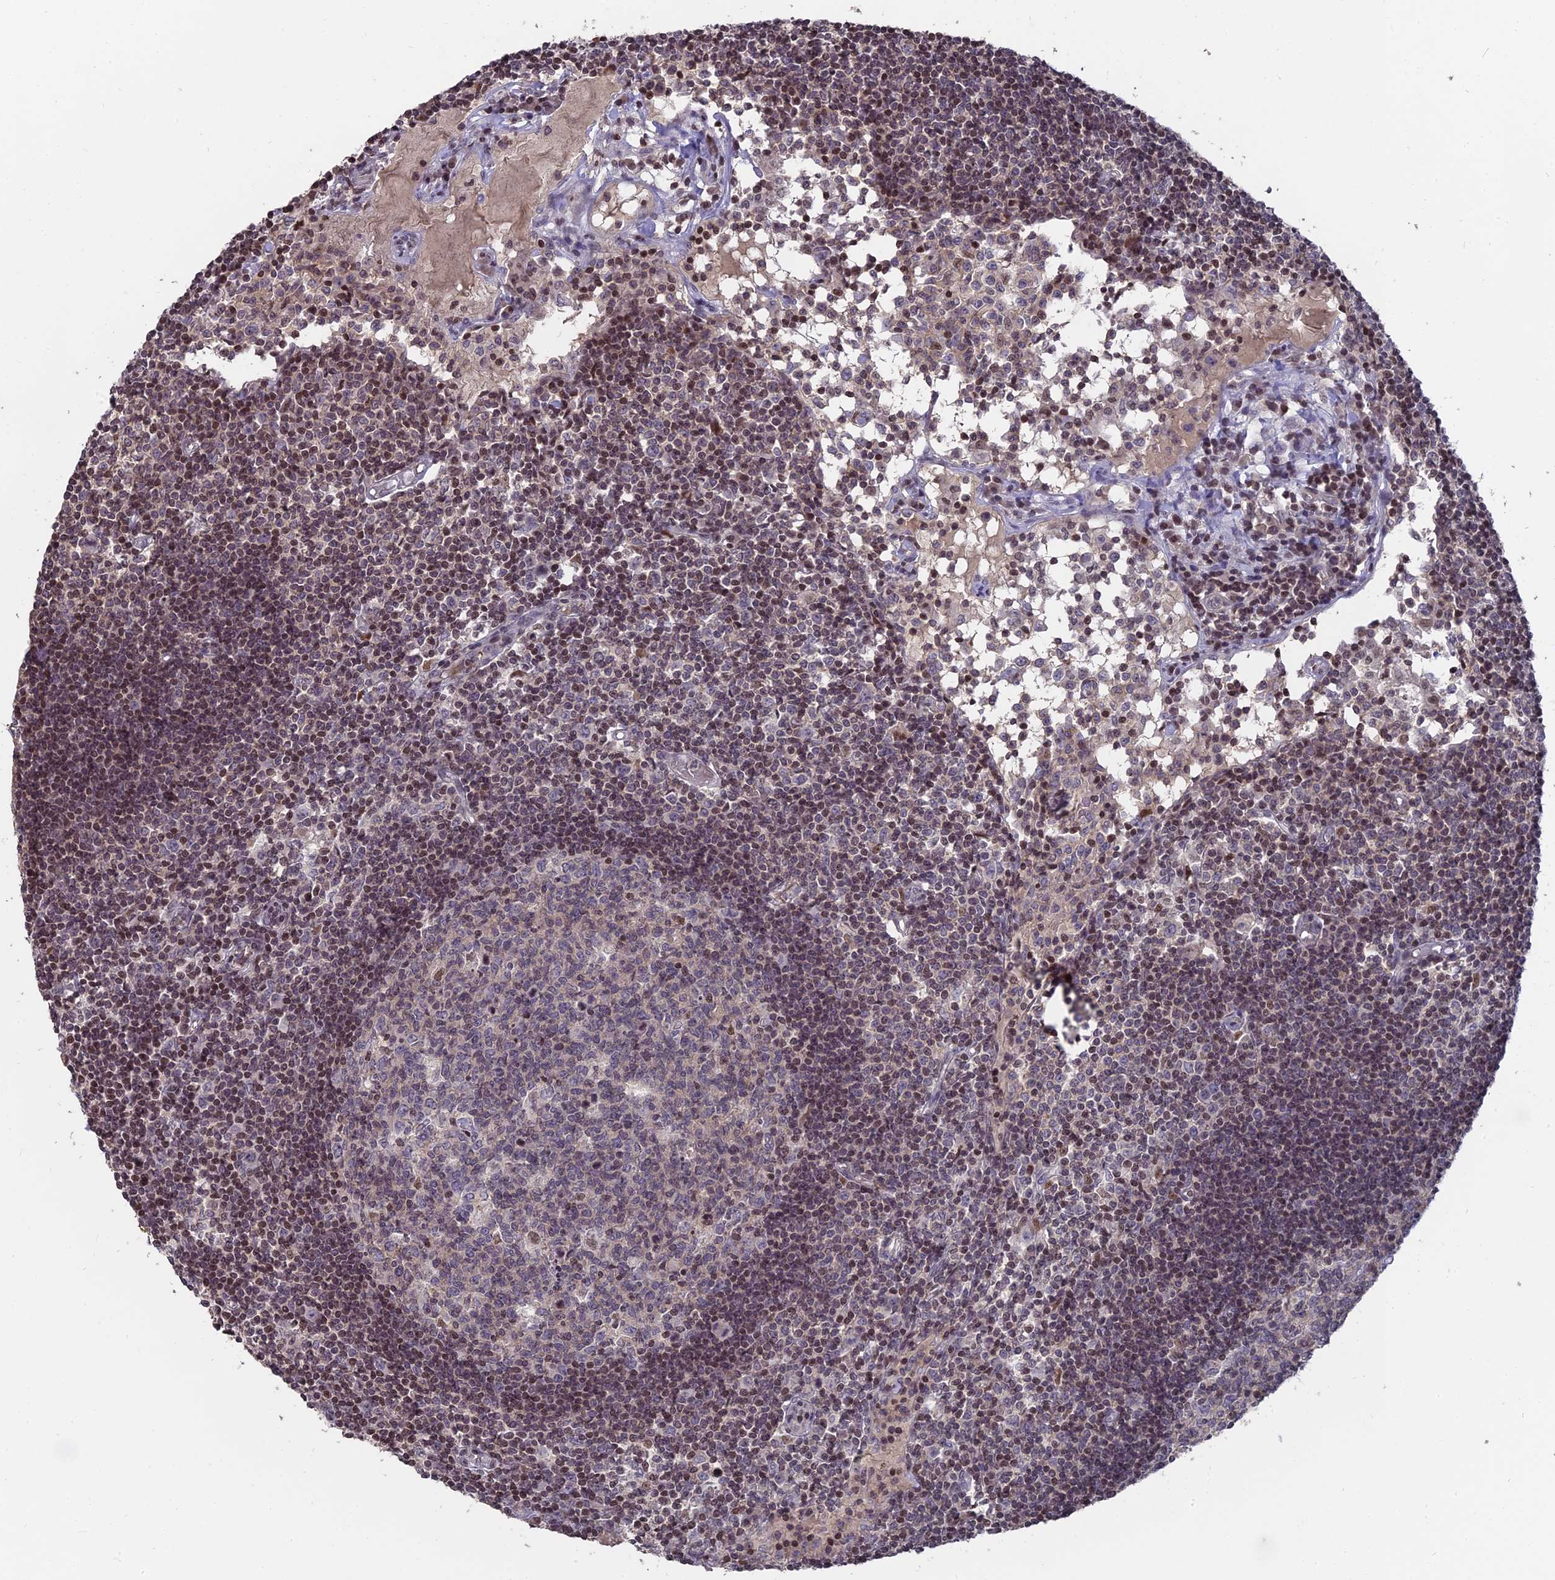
{"staining": {"intensity": "moderate", "quantity": "25%-75%", "location": "nuclear"}, "tissue": "lymph node", "cell_type": "Germinal center cells", "image_type": "normal", "snomed": [{"axis": "morphology", "description": "Normal tissue, NOS"}, {"axis": "topography", "description": "Lymph node"}], "caption": "Protein analysis of benign lymph node reveals moderate nuclear staining in approximately 25%-75% of germinal center cells. The protein of interest is stained brown, and the nuclei are stained in blue (DAB IHC with brightfield microscopy, high magnification).", "gene": "NR1H3", "patient": {"sex": "female", "age": 55}}